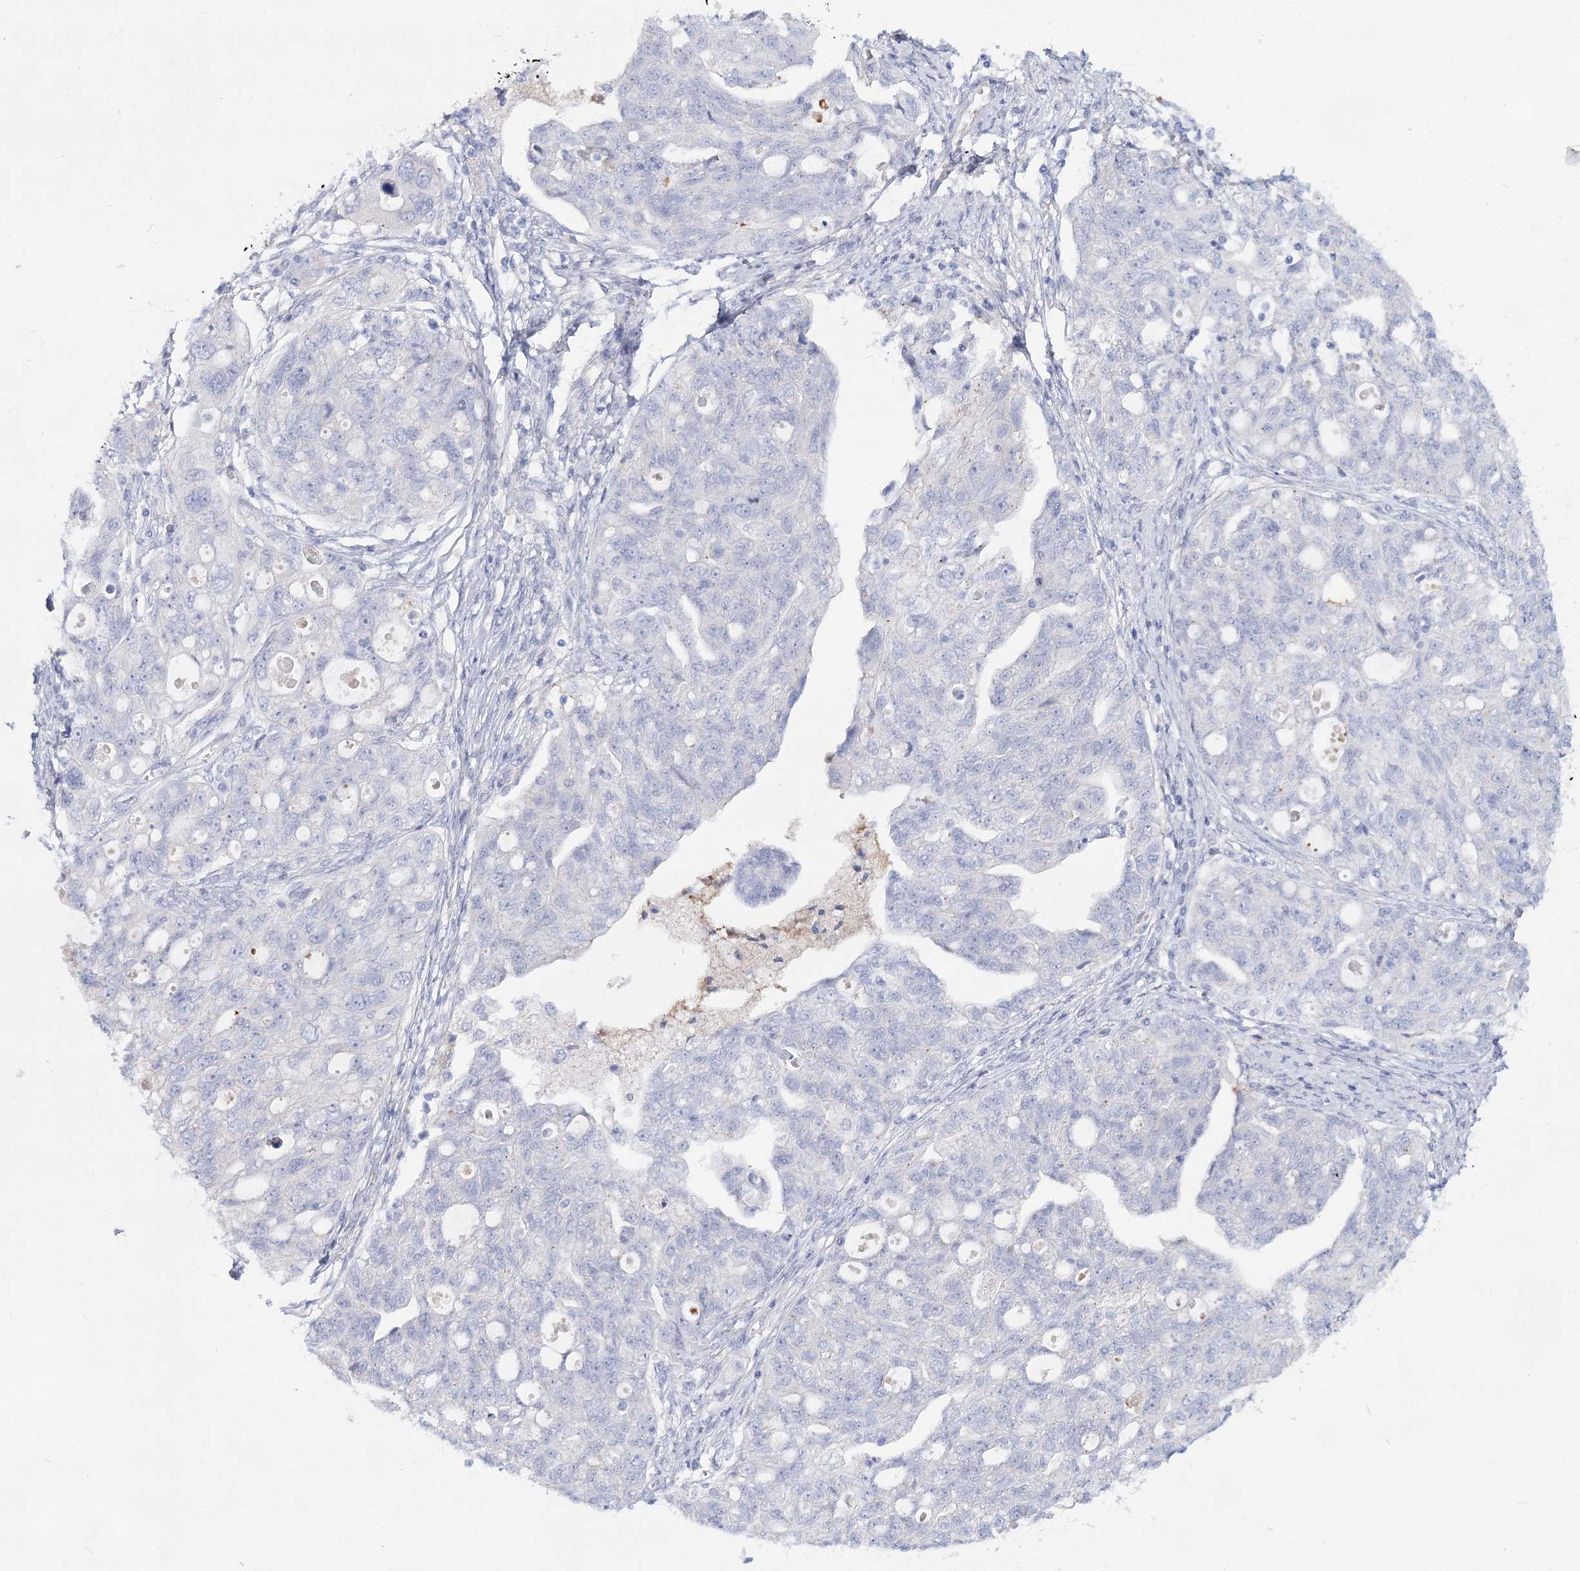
{"staining": {"intensity": "negative", "quantity": "none", "location": "none"}, "tissue": "ovarian cancer", "cell_type": "Tumor cells", "image_type": "cancer", "snomed": [{"axis": "morphology", "description": "Carcinoma, NOS"}, {"axis": "morphology", "description": "Cystadenocarcinoma, serous, NOS"}, {"axis": "topography", "description": "Ovary"}], "caption": "The photomicrograph shows no significant positivity in tumor cells of ovarian carcinoma.", "gene": "TASOR2", "patient": {"sex": "female", "age": 69}}